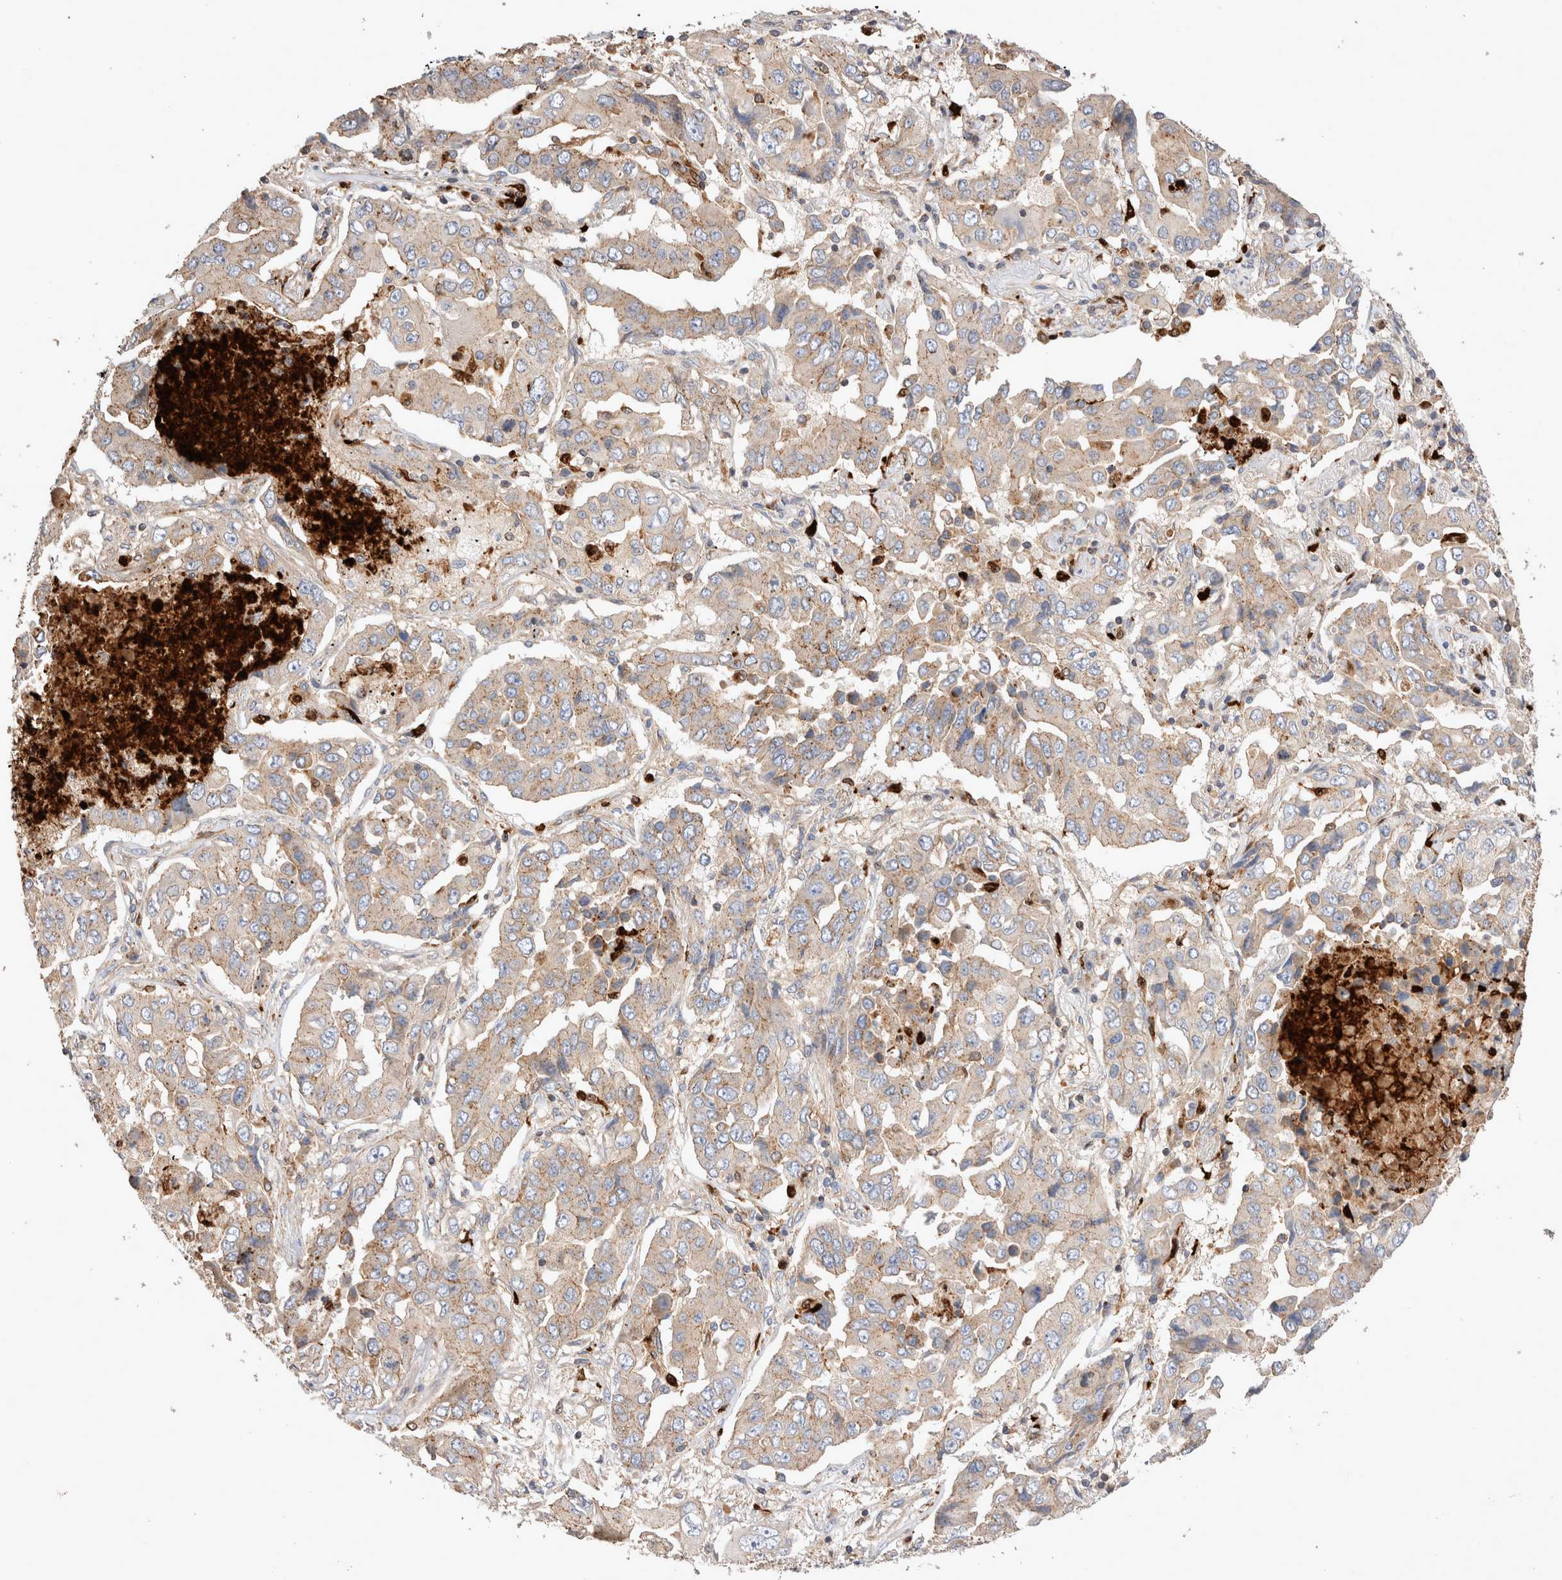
{"staining": {"intensity": "weak", "quantity": ">75%", "location": "cytoplasmic/membranous"}, "tissue": "lung cancer", "cell_type": "Tumor cells", "image_type": "cancer", "snomed": [{"axis": "morphology", "description": "Adenocarcinoma, NOS"}, {"axis": "topography", "description": "Lung"}], "caption": "The immunohistochemical stain shows weak cytoplasmic/membranous staining in tumor cells of adenocarcinoma (lung) tissue. The staining was performed using DAB, with brown indicating positive protein expression. Nuclei are stained blue with hematoxylin.", "gene": "NXT2", "patient": {"sex": "female", "age": 65}}